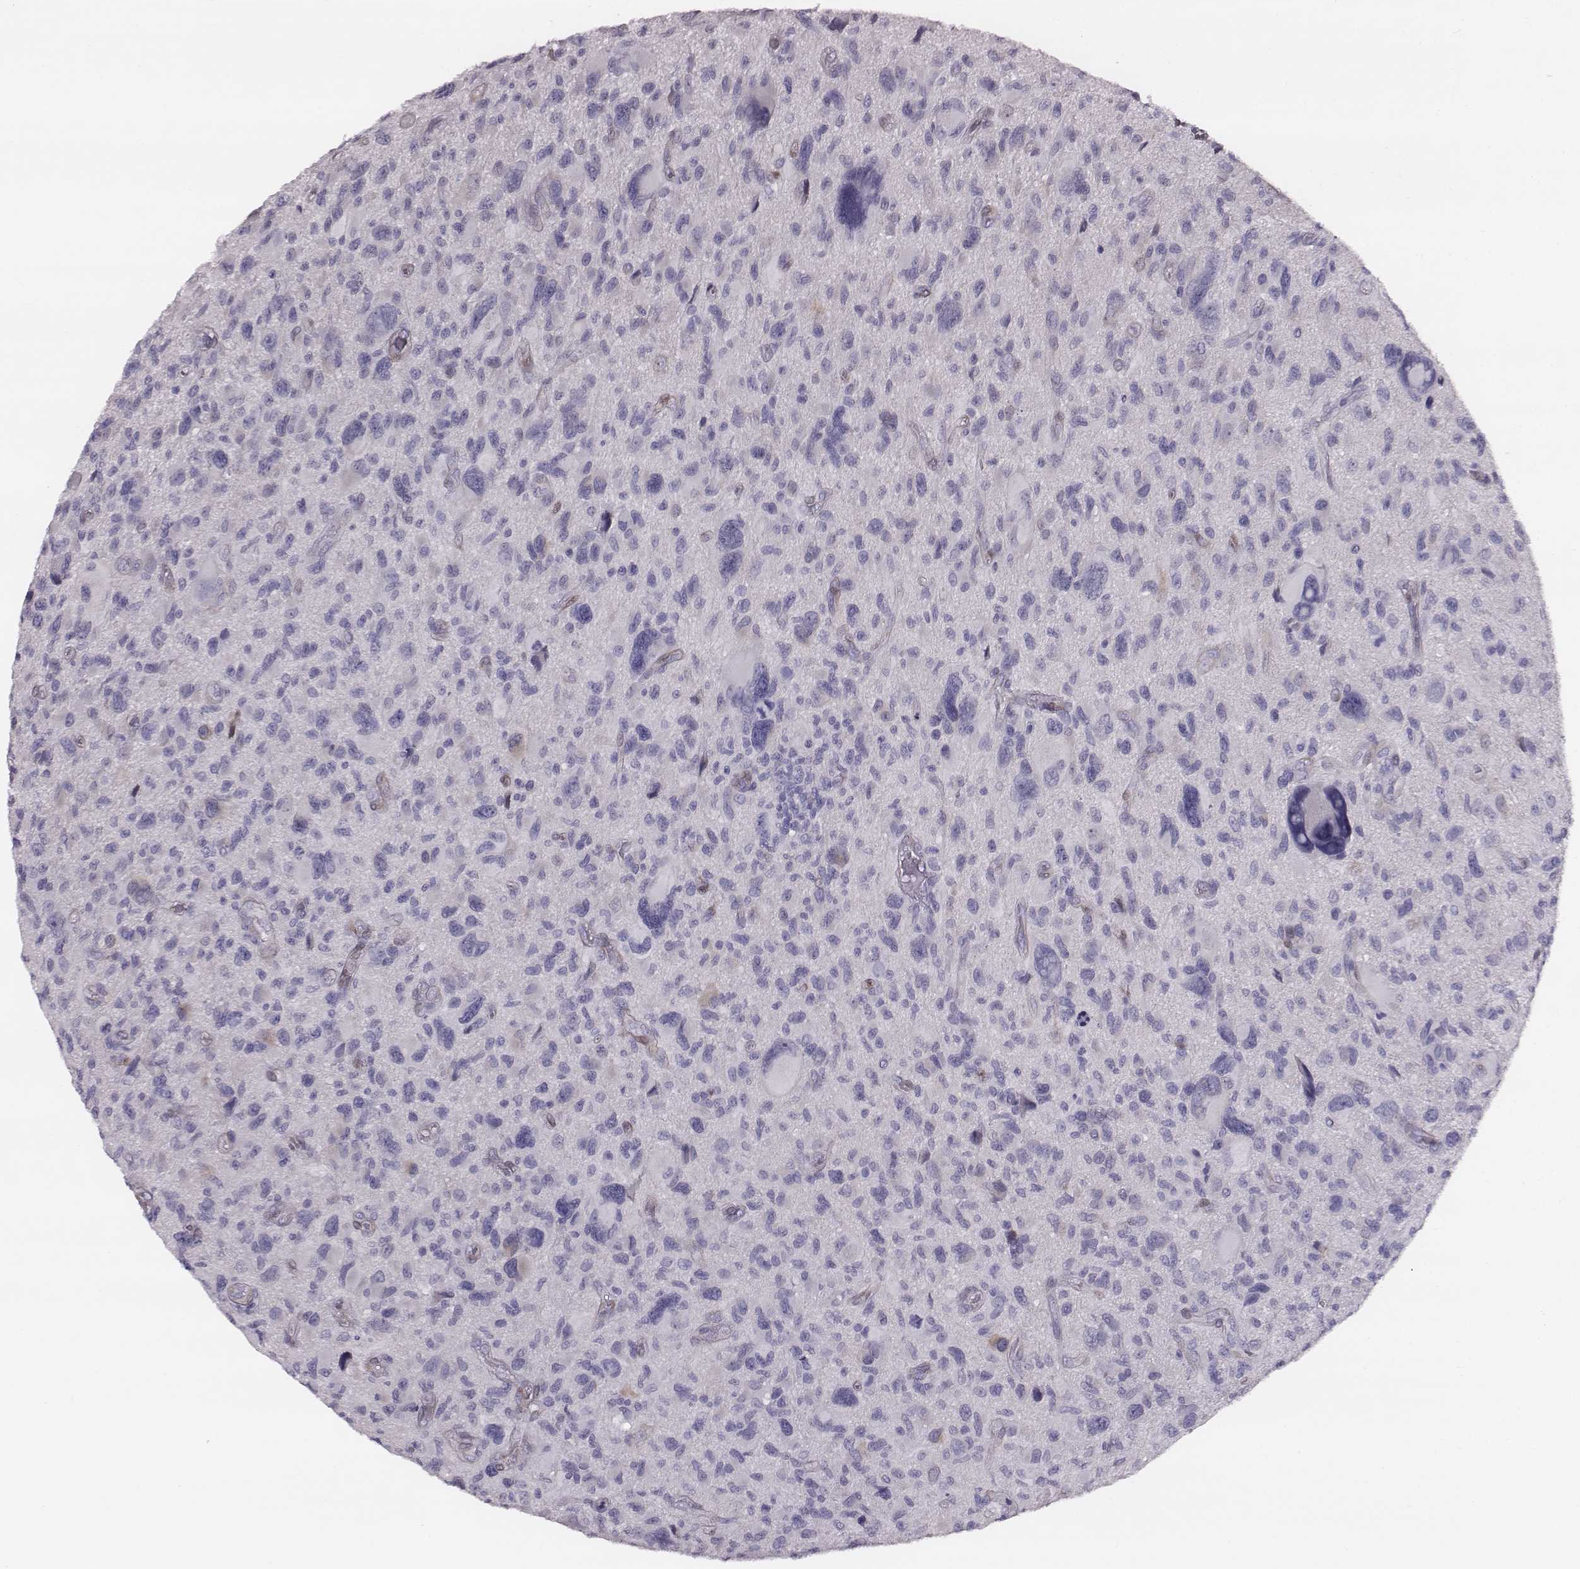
{"staining": {"intensity": "negative", "quantity": "none", "location": "none"}, "tissue": "glioma", "cell_type": "Tumor cells", "image_type": "cancer", "snomed": [{"axis": "morphology", "description": "Glioma, malignant, NOS"}, {"axis": "morphology", "description": "Glioma, malignant, High grade"}, {"axis": "topography", "description": "Brain"}], "caption": "Protein analysis of glioma (malignant) demonstrates no significant staining in tumor cells.", "gene": "PDE8B", "patient": {"sex": "female", "age": 71}}